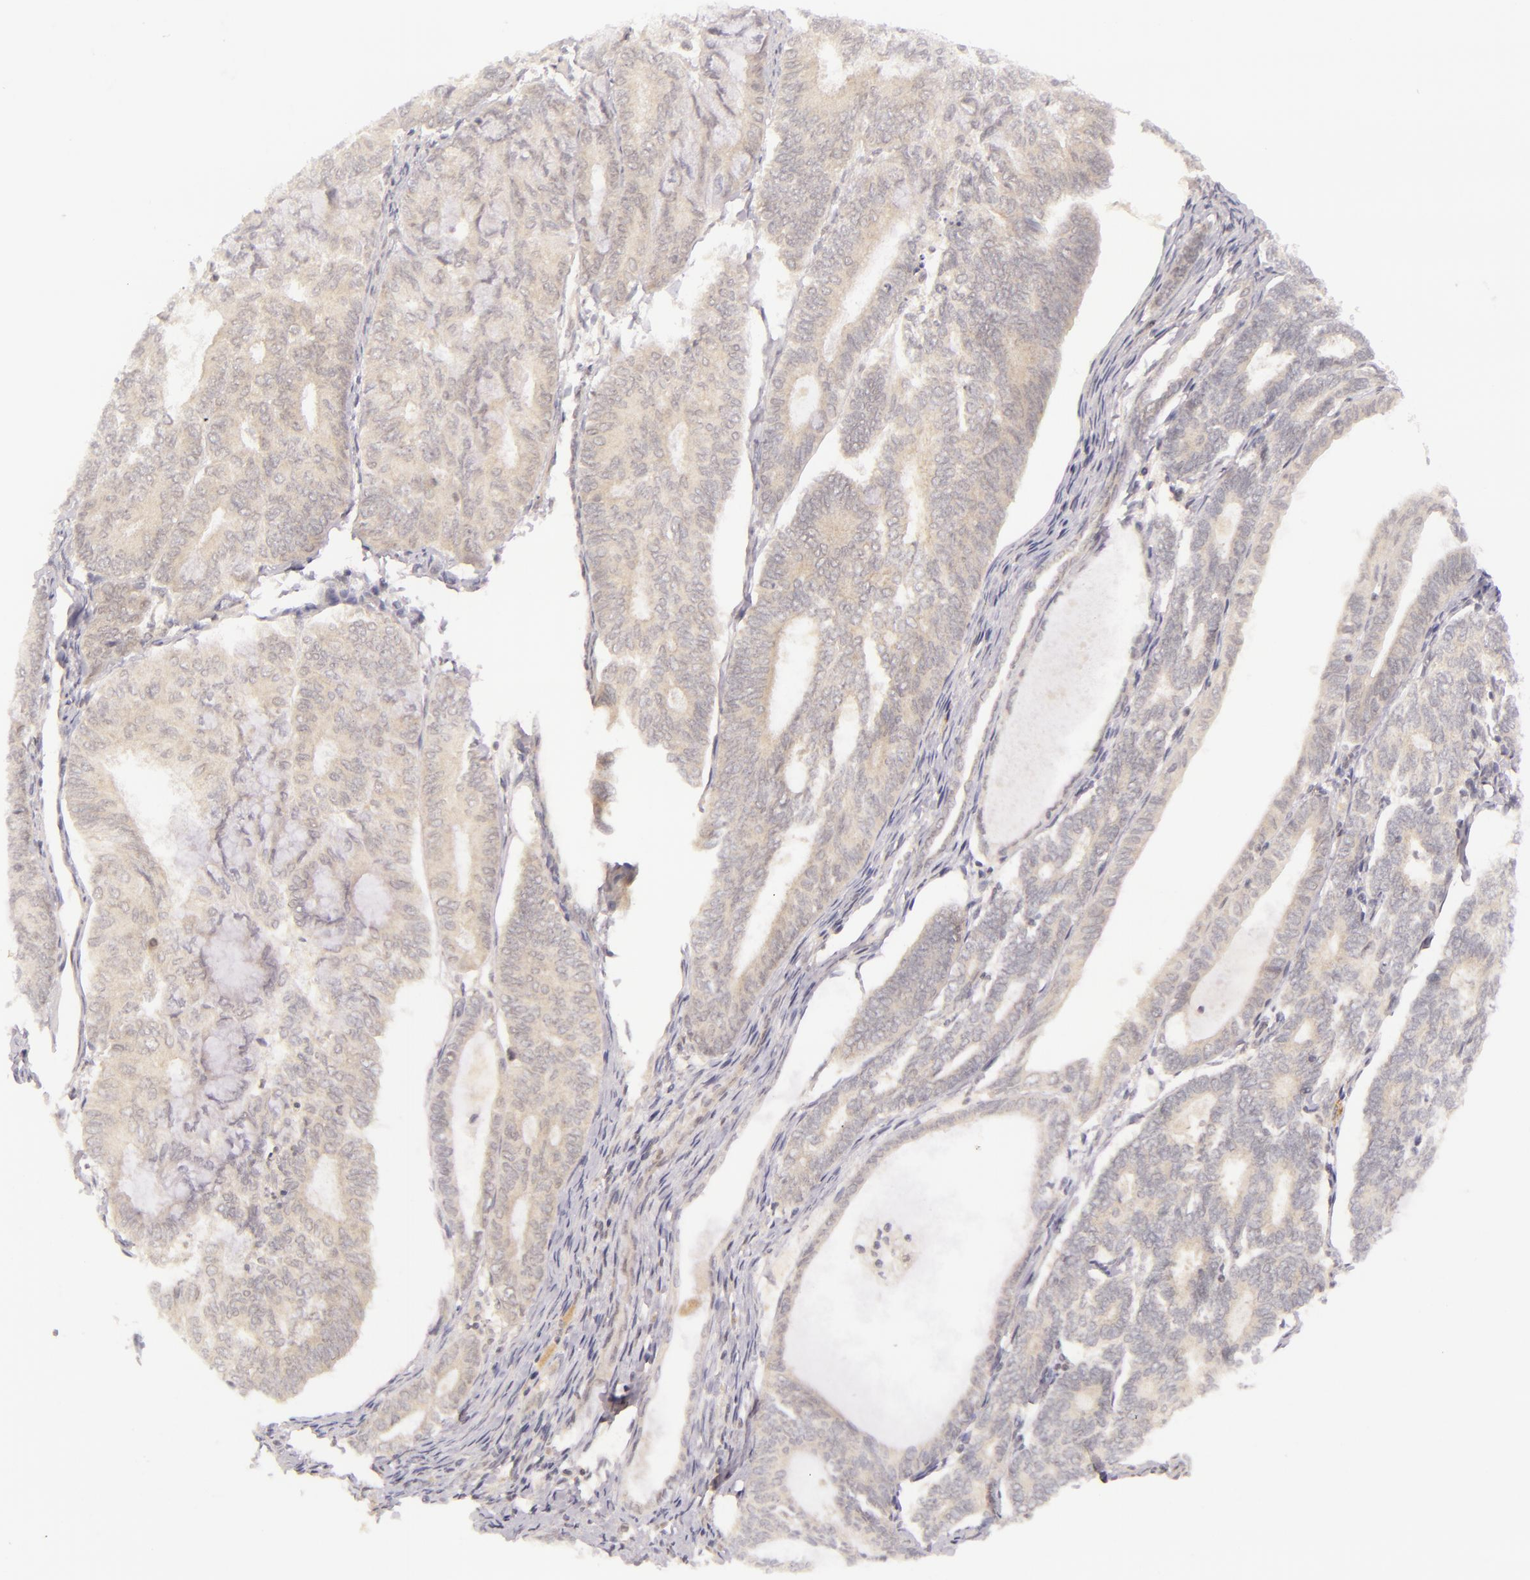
{"staining": {"intensity": "weak", "quantity": ">75%", "location": "cytoplasmic/membranous"}, "tissue": "endometrial cancer", "cell_type": "Tumor cells", "image_type": "cancer", "snomed": [{"axis": "morphology", "description": "Adenocarcinoma, NOS"}, {"axis": "topography", "description": "Endometrium"}], "caption": "Weak cytoplasmic/membranous positivity for a protein is identified in approximately >75% of tumor cells of endometrial adenocarcinoma using immunohistochemistry (IHC).", "gene": "CASP8", "patient": {"sex": "female", "age": 59}}